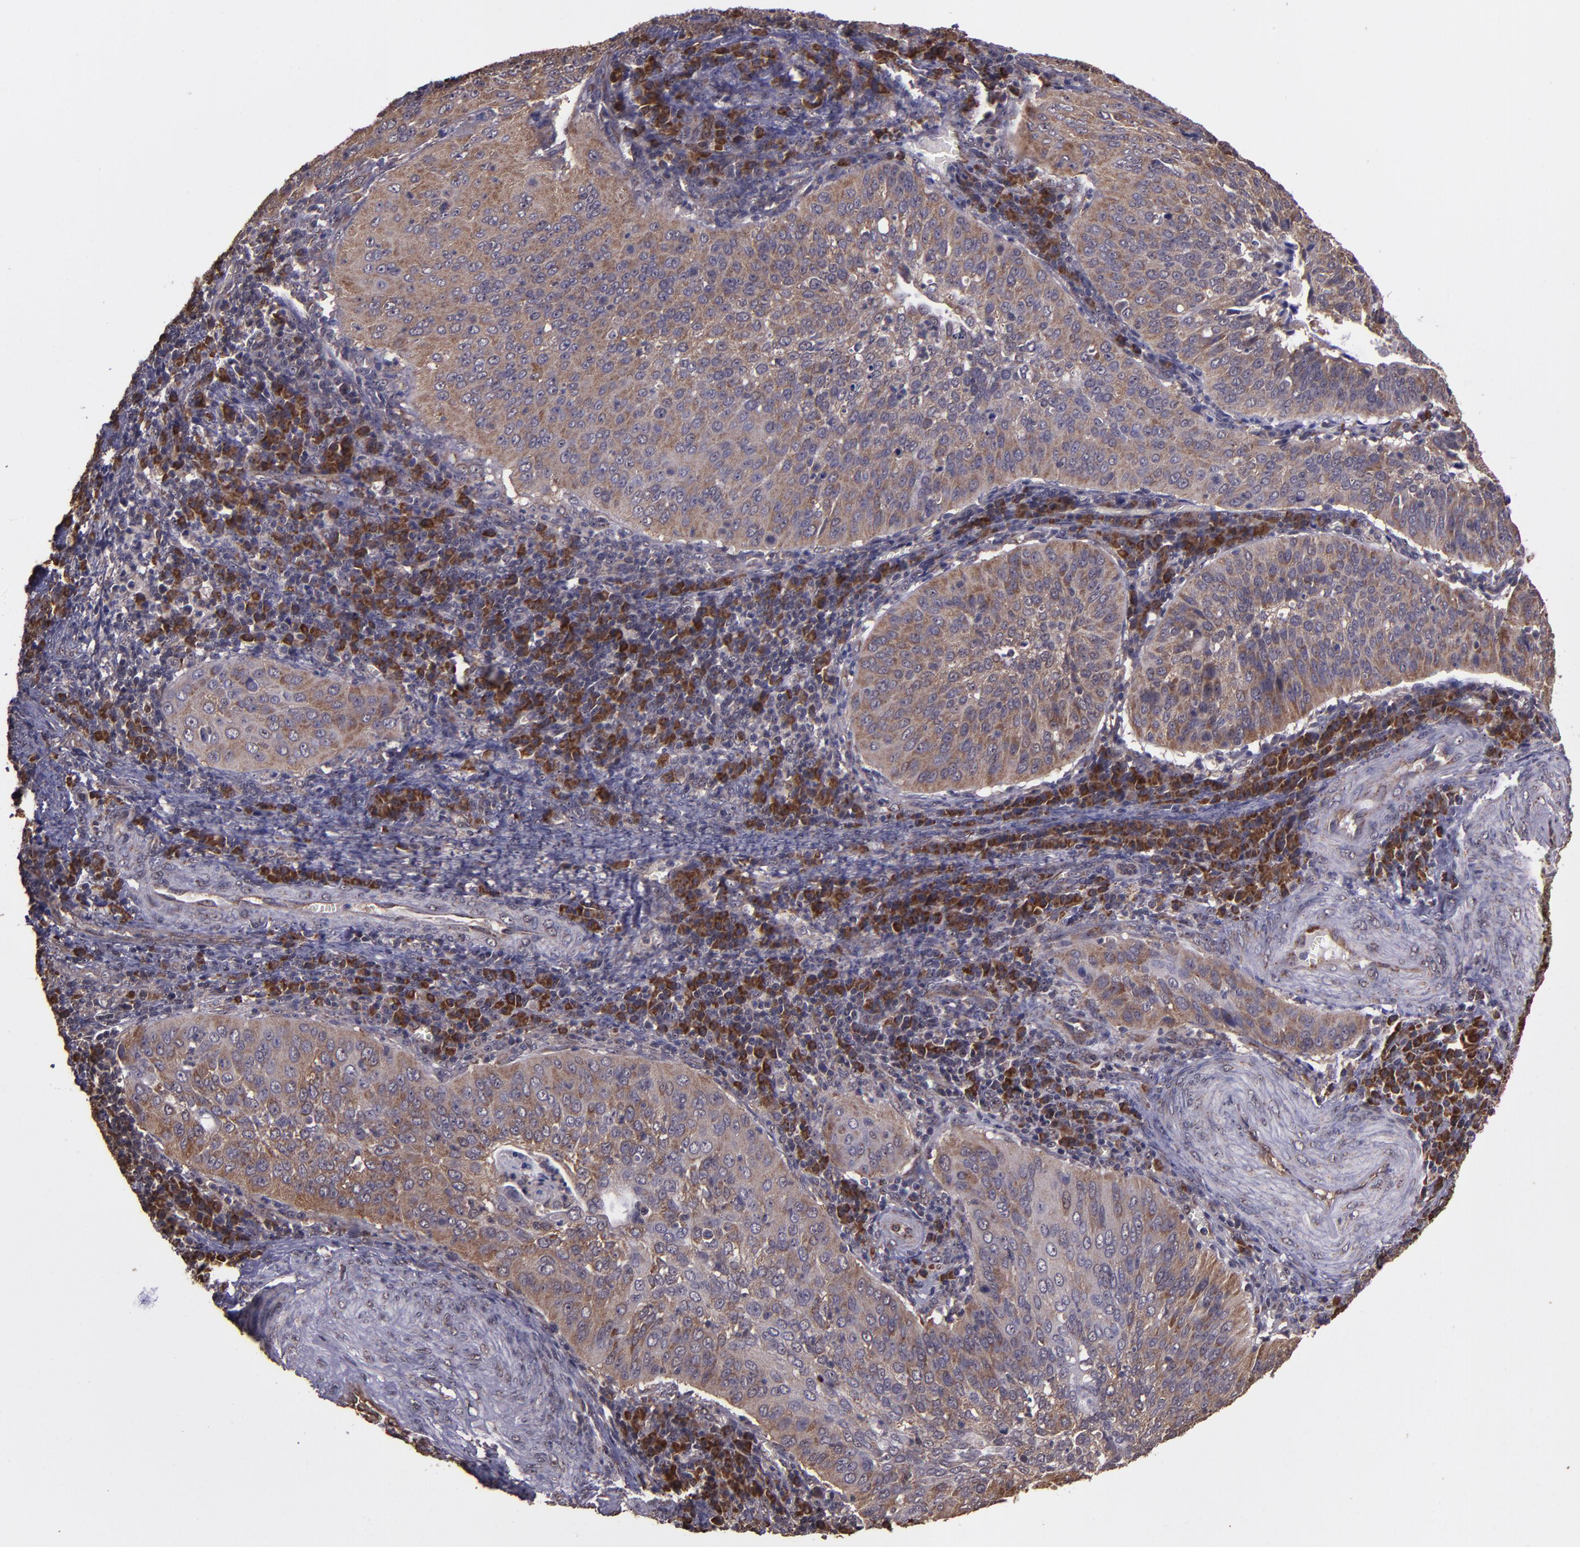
{"staining": {"intensity": "strong", "quantity": ">75%", "location": "cytoplasmic/membranous"}, "tissue": "cervical cancer", "cell_type": "Tumor cells", "image_type": "cancer", "snomed": [{"axis": "morphology", "description": "Squamous cell carcinoma, NOS"}, {"axis": "topography", "description": "Cervix"}], "caption": "Protein staining by immunohistochemistry reveals strong cytoplasmic/membranous expression in approximately >75% of tumor cells in cervical squamous cell carcinoma.", "gene": "USP51", "patient": {"sex": "female", "age": 39}}